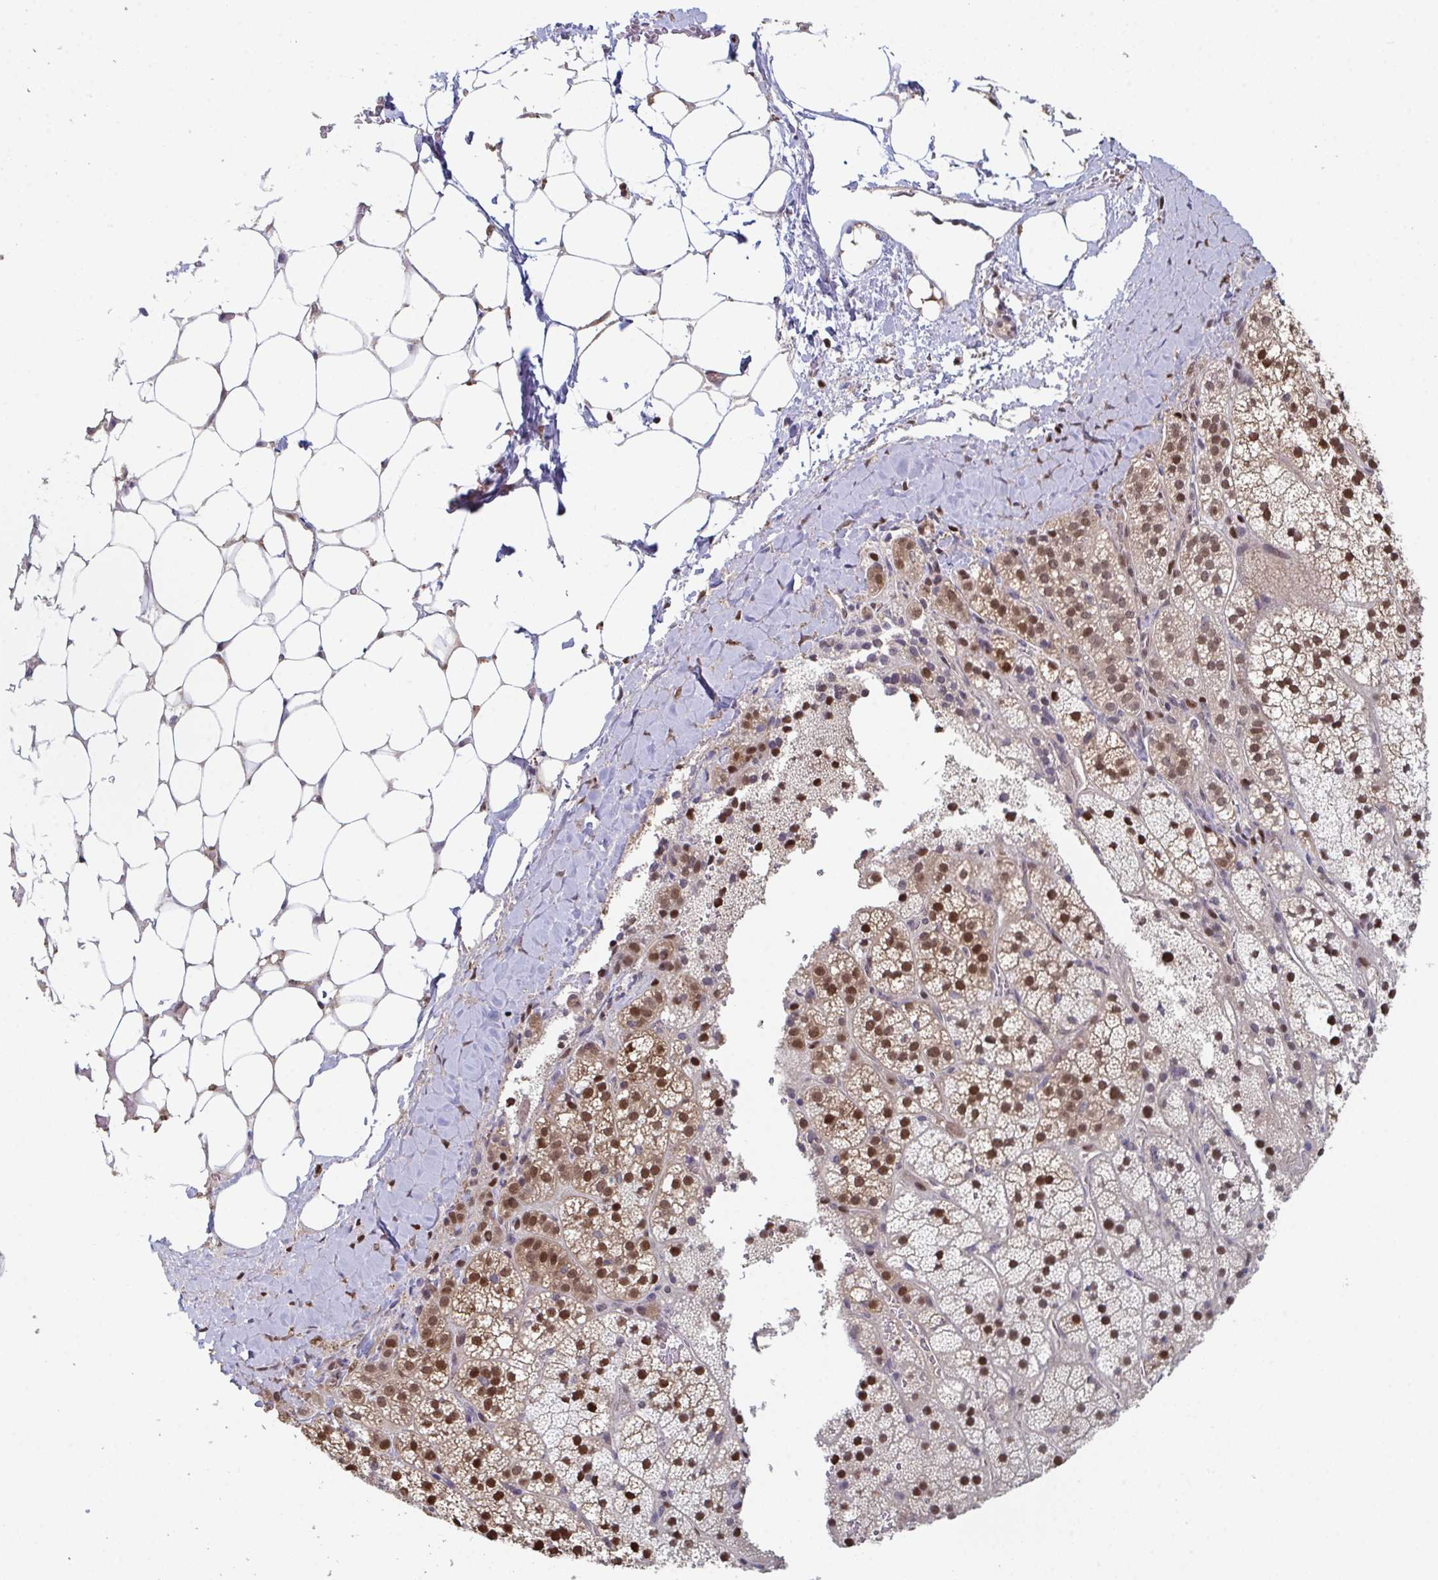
{"staining": {"intensity": "strong", "quantity": ">75%", "location": "nuclear"}, "tissue": "adrenal gland", "cell_type": "Glandular cells", "image_type": "normal", "snomed": [{"axis": "morphology", "description": "Normal tissue, NOS"}, {"axis": "topography", "description": "Adrenal gland"}], "caption": "A photomicrograph of adrenal gland stained for a protein exhibits strong nuclear brown staining in glandular cells. Nuclei are stained in blue.", "gene": "ACD", "patient": {"sex": "male", "age": 53}}